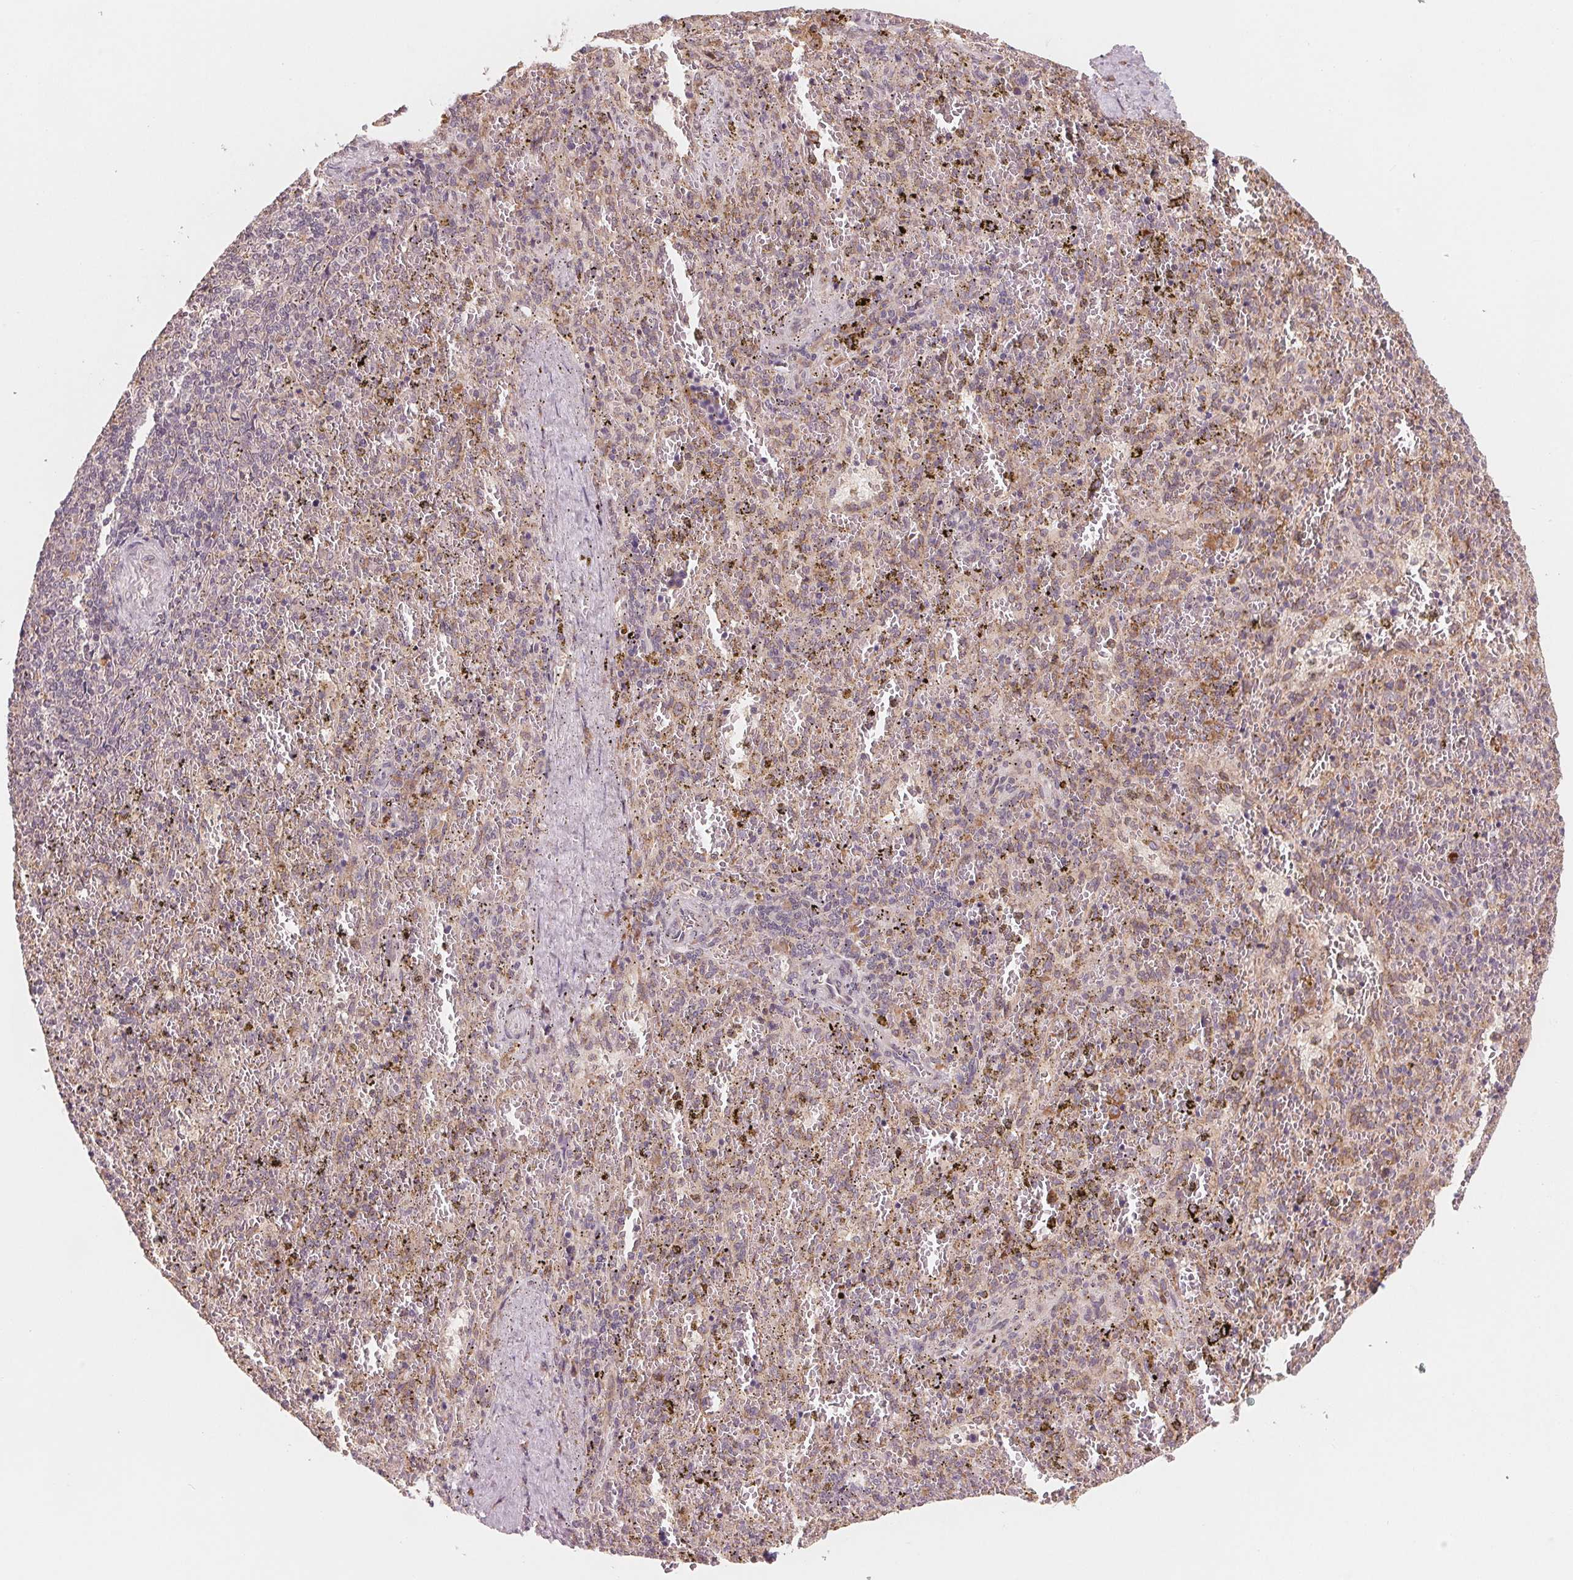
{"staining": {"intensity": "weak", "quantity": "<25%", "location": "cytoplasmic/membranous"}, "tissue": "spleen", "cell_type": "Cells in red pulp", "image_type": "normal", "snomed": [{"axis": "morphology", "description": "Normal tissue, NOS"}, {"axis": "topography", "description": "Spleen"}], "caption": "This is an IHC histopathology image of normal human spleen. There is no expression in cells in red pulp.", "gene": "GIGYF2", "patient": {"sex": "female", "age": 50}}